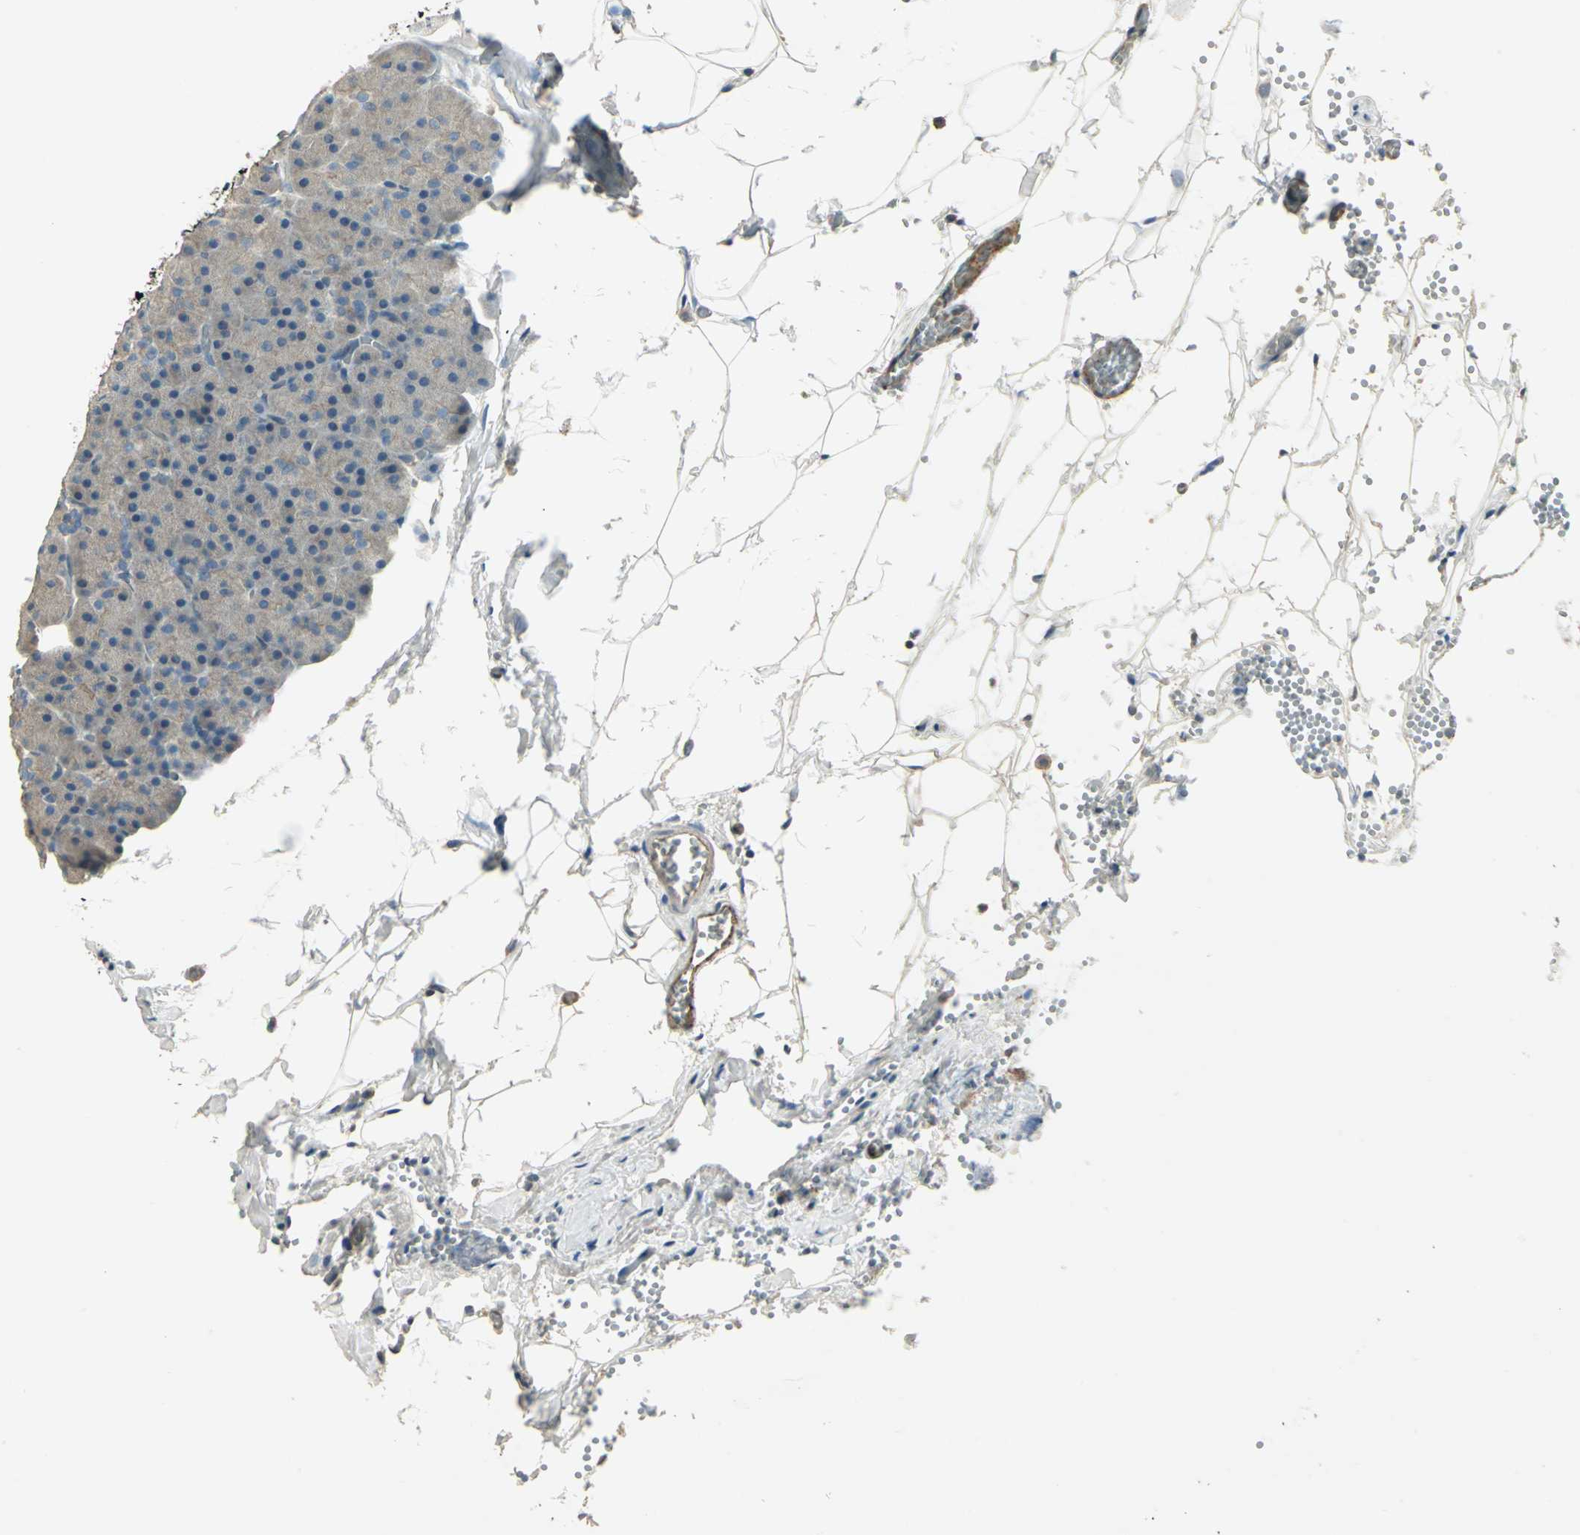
{"staining": {"intensity": "weak", "quantity": "25%-75%", "location": "cytoplasmic/membranous"}, "tissue": "pancreas", "cell_type": "Exocrine glandular cells", "image_type": "normal", "snomed": [{"axis": "morphology", "description": "Normal tissue, NOS"}, {"axis": "topography", "description": "Pancreas"}], "caption": "Immunohistochemical staining of benign human pancreas shows weak cytoplasmic/membranous protein positivity in about 25%-75% of exocrine glandular cells.", "gene": "RAPGEF1", "patient": {"sex": "female", "age": 35}}